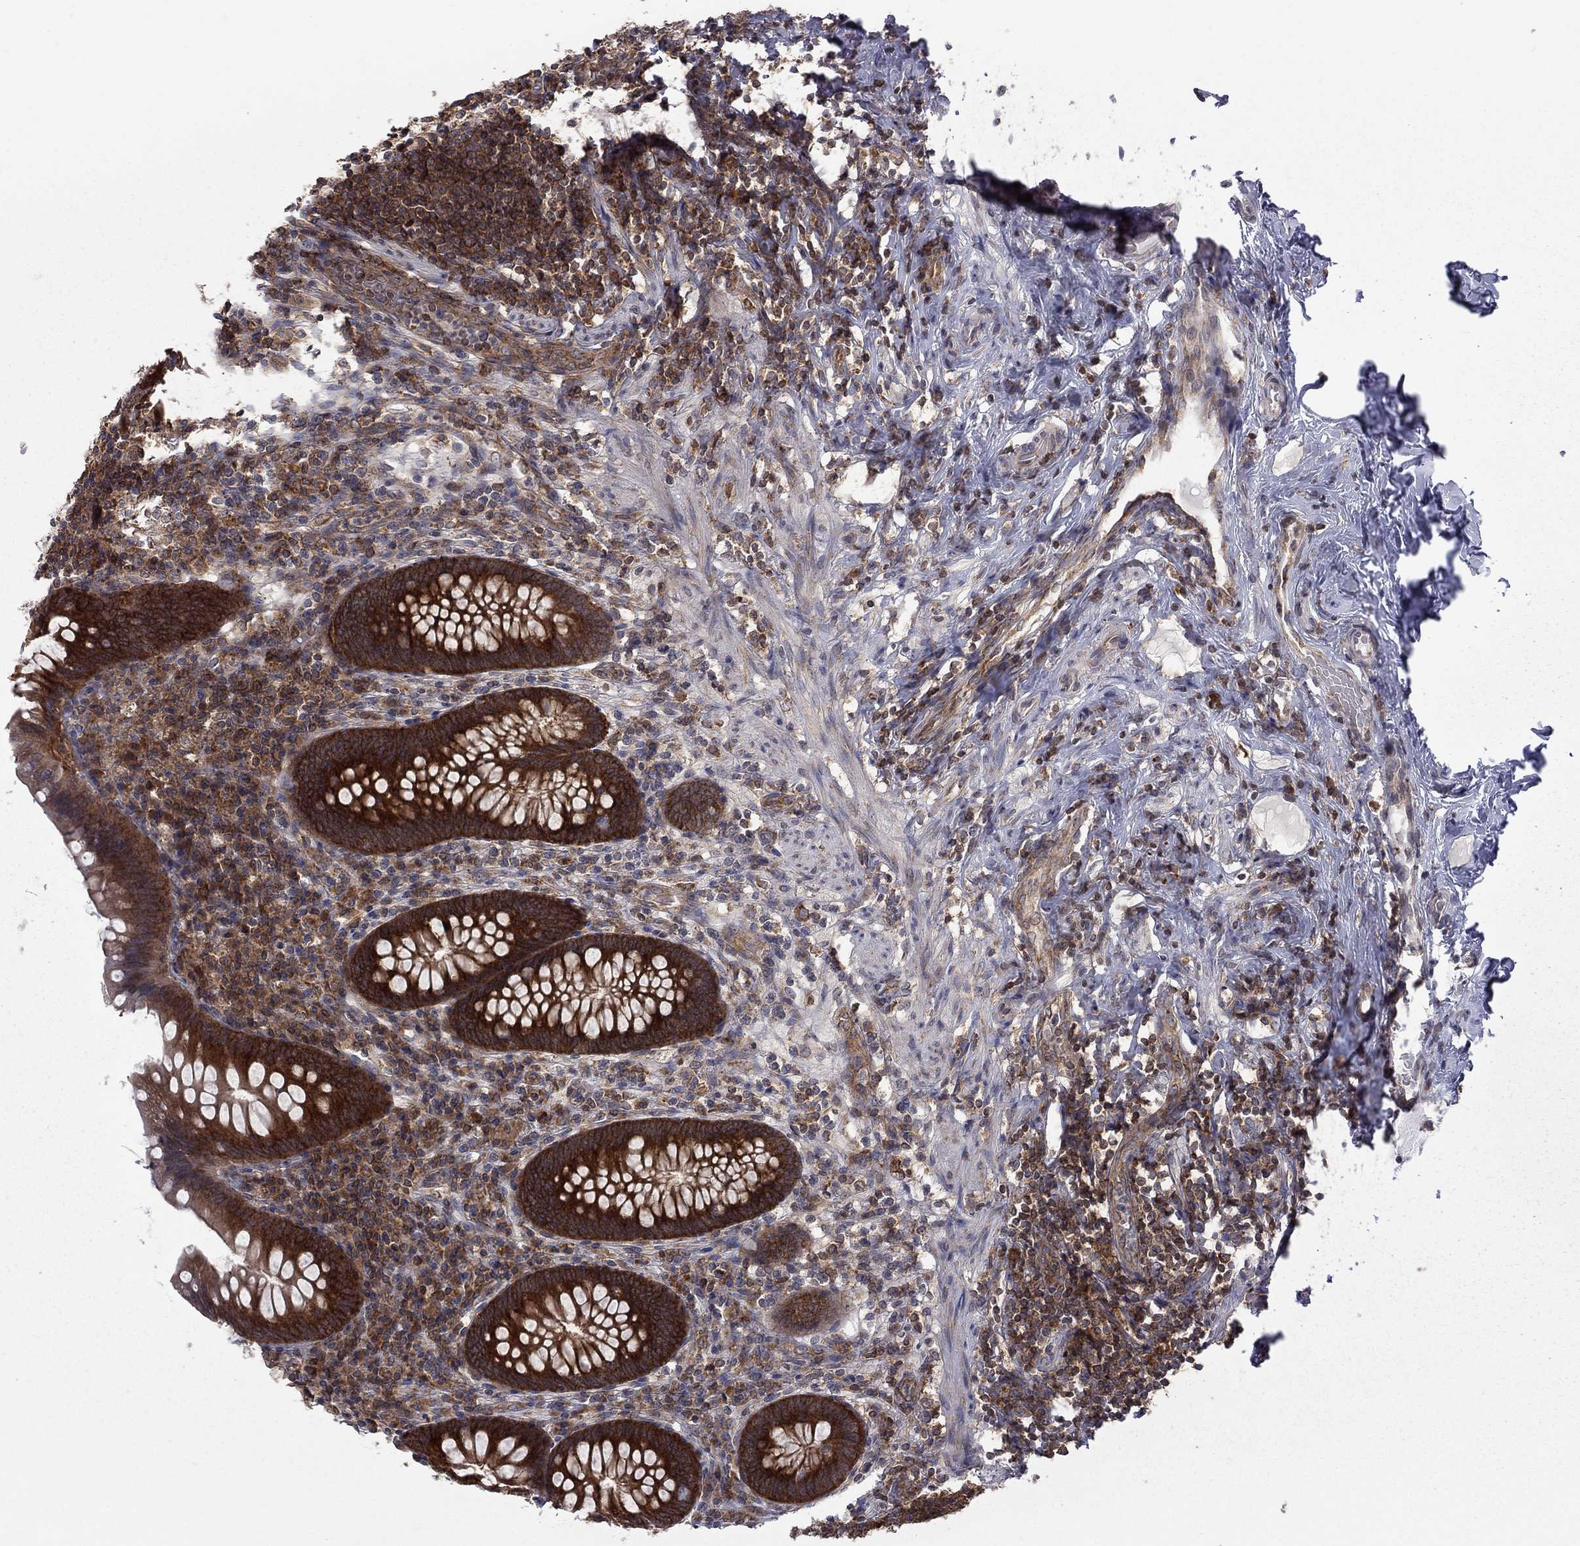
{"staining": {"intensity": "strong", "quantity": ">75%", "location": "cytoplasmic/membranous"}, "tissue": "appendix", "cell_type": "Glandular cells", "image_type": "normal", "snomed": [{"axis": "morphology", "description": "Normal tissue, NOS"}, {"axis": "topography", "description": "Appendix"}], "caption": "Glandular cells exhibit high levels of strong cytoplasmic/membranous positivity in about >75% of cells in unremarkable appendix. The protein of interest is stained brown, and the nuclei are stained in blue (DAB (3,3'-diaminobenzidine) IHC with brightfield microscopy, high magnification).", "gene": "NAA50", "patient": {"sex": "male", "age": 47}}